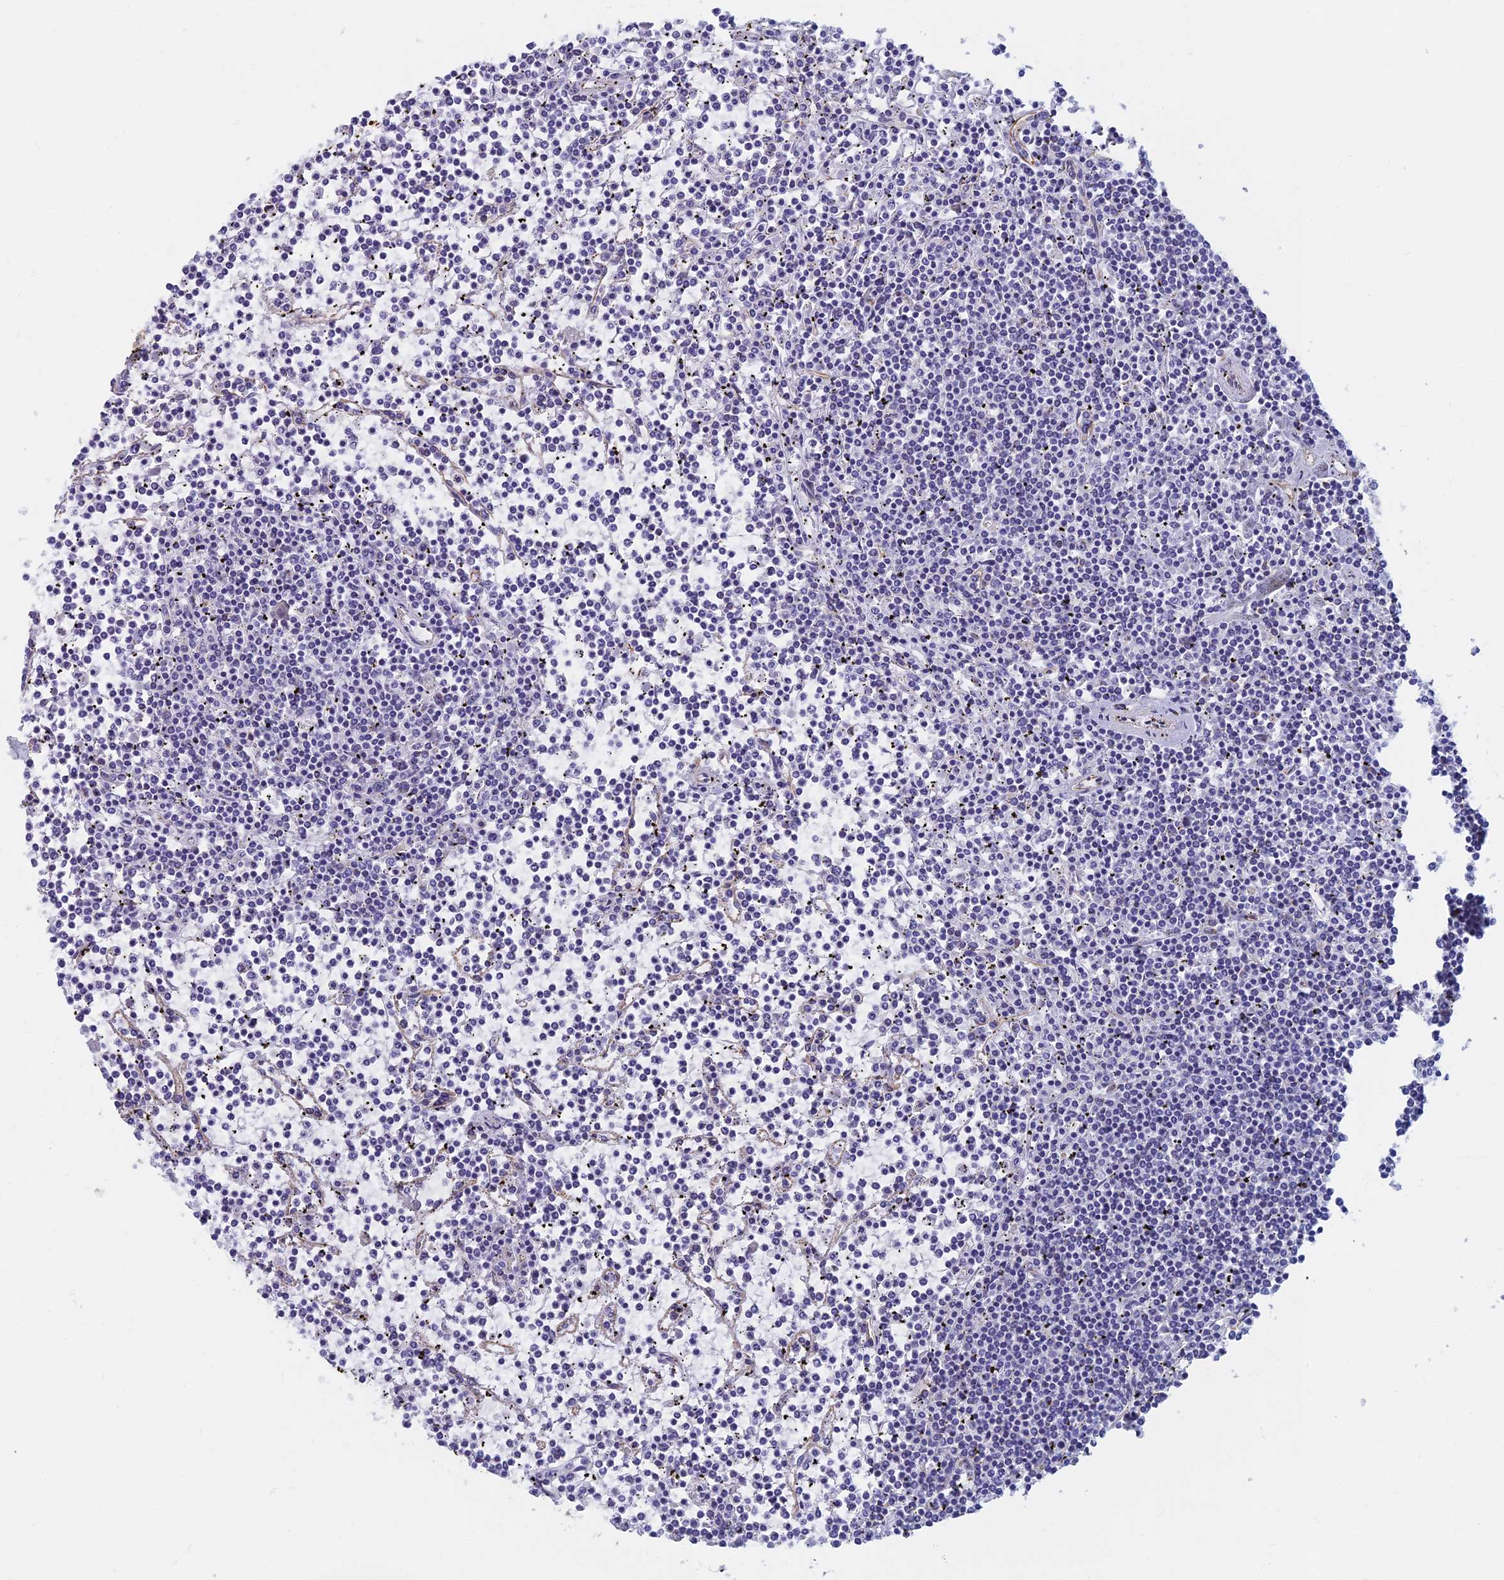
{"staining": {"intensity": "negative", "quantity": "none", "location": "none"}, "tissue": "lymphoma", "cell_type": "Tumor cells", "image_type": "cancer", "snomed": [{"axis": "morphology", "description": "Malignant lymphoma, non-Hodgkin's type, Low grade"}, {"axis": "topography", "description": "Spleen"}], "caption": "Immunohistochemical staining of lymphoma exhibits no significant positivity in tumor cells.", "gene": "RMC1", "patient": {"sex": "female", "age": 19}}